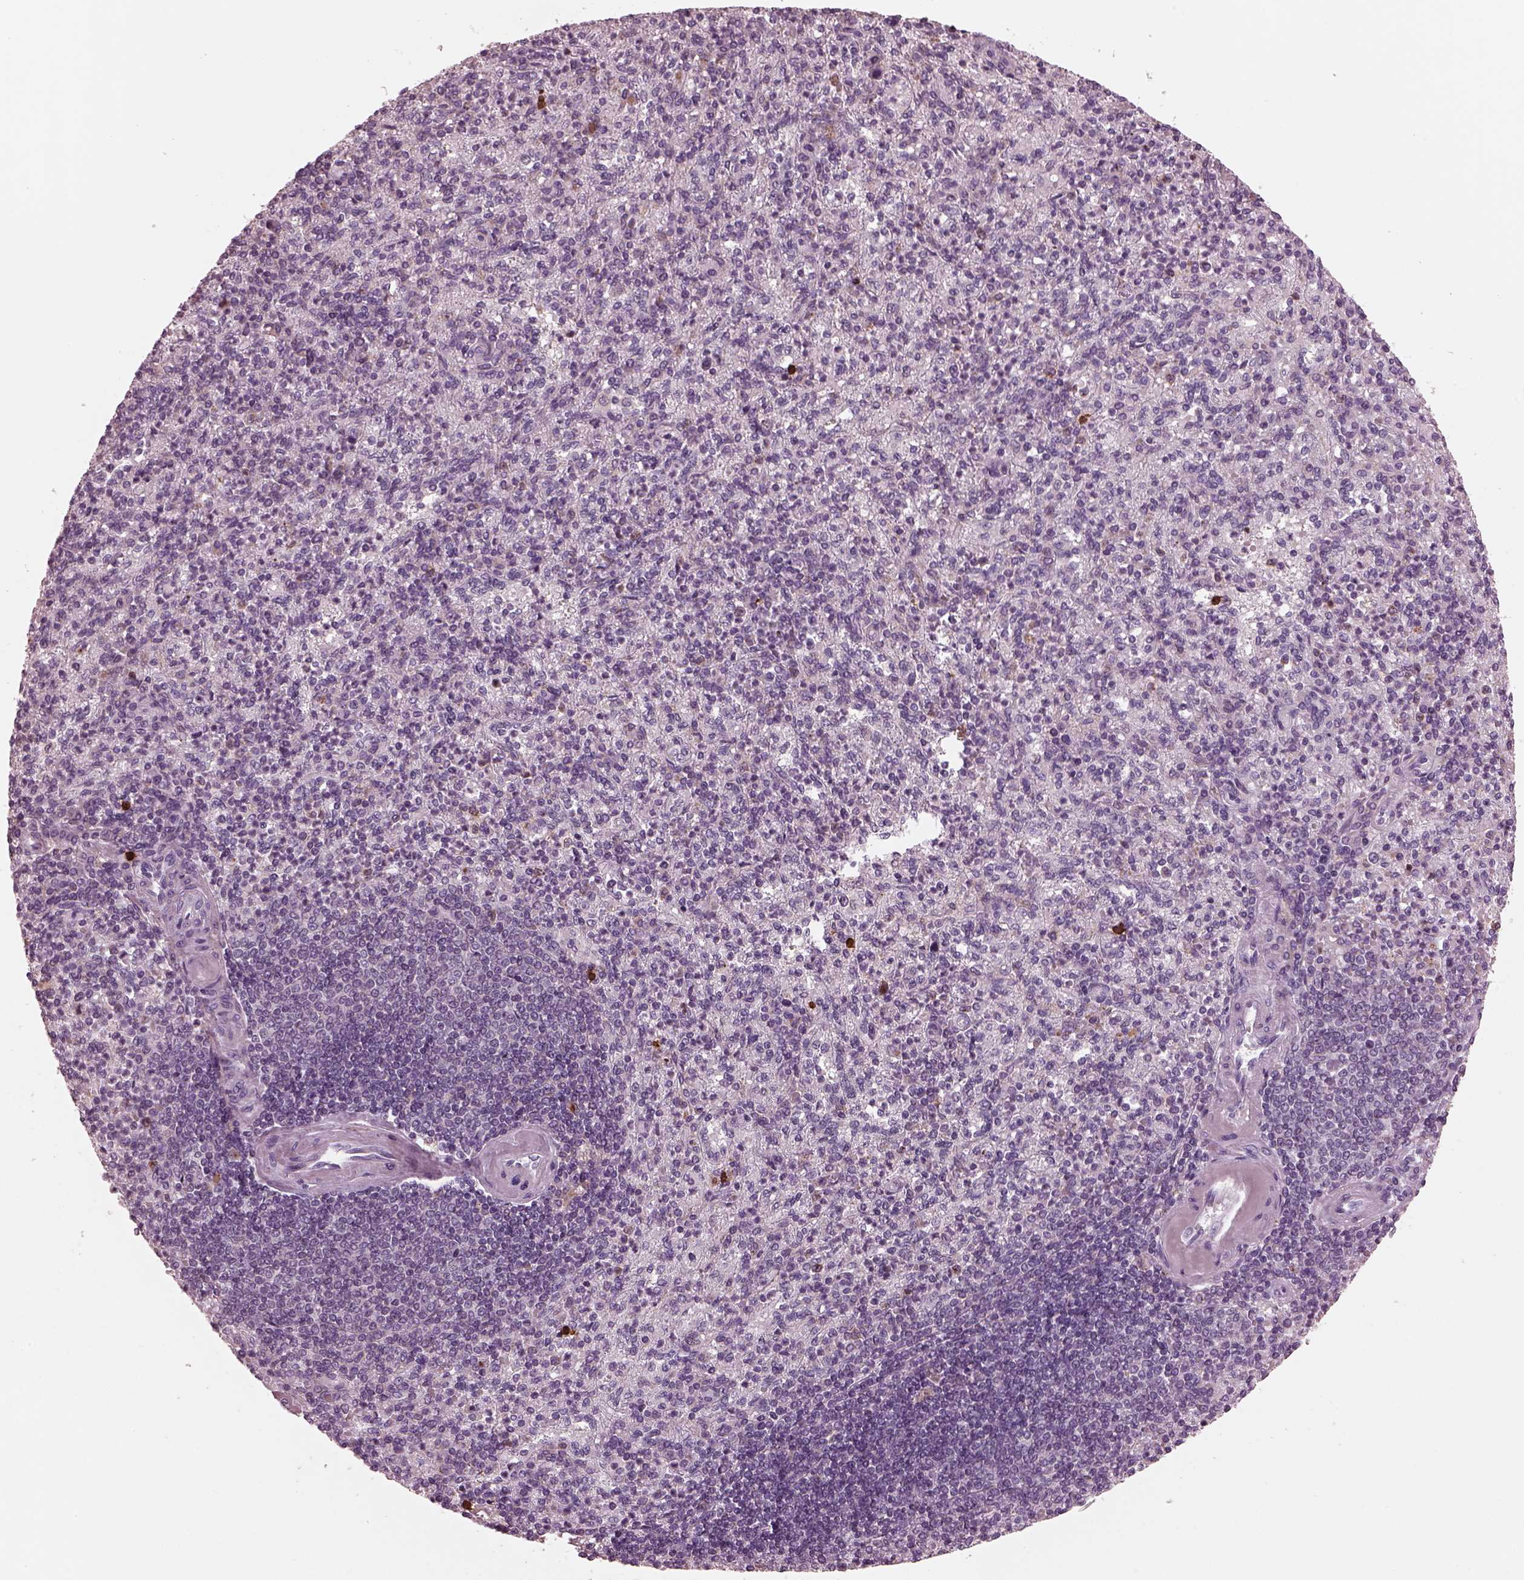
{"staining": {"intensity": "strong", "quantity": "<25%", "location": "cytoplasmic/membranous"}, "tissue": "spleen", "cell_type": "Cells in red pulp", "image_type": "normal", "snomed": [{"axis": "morphology", "description": "Normal tissue, NOS"}, {"axis": "topography", "description": "Spleen"}], "caption": "DAB immunohistochemical staining of unremarkable spleen reveals strong cytoplasmic/membranous protein expression in about <25% of cells in red pulp.", "gene": "SLAMF8", "patient": {"sex": "female", "age": 74}}